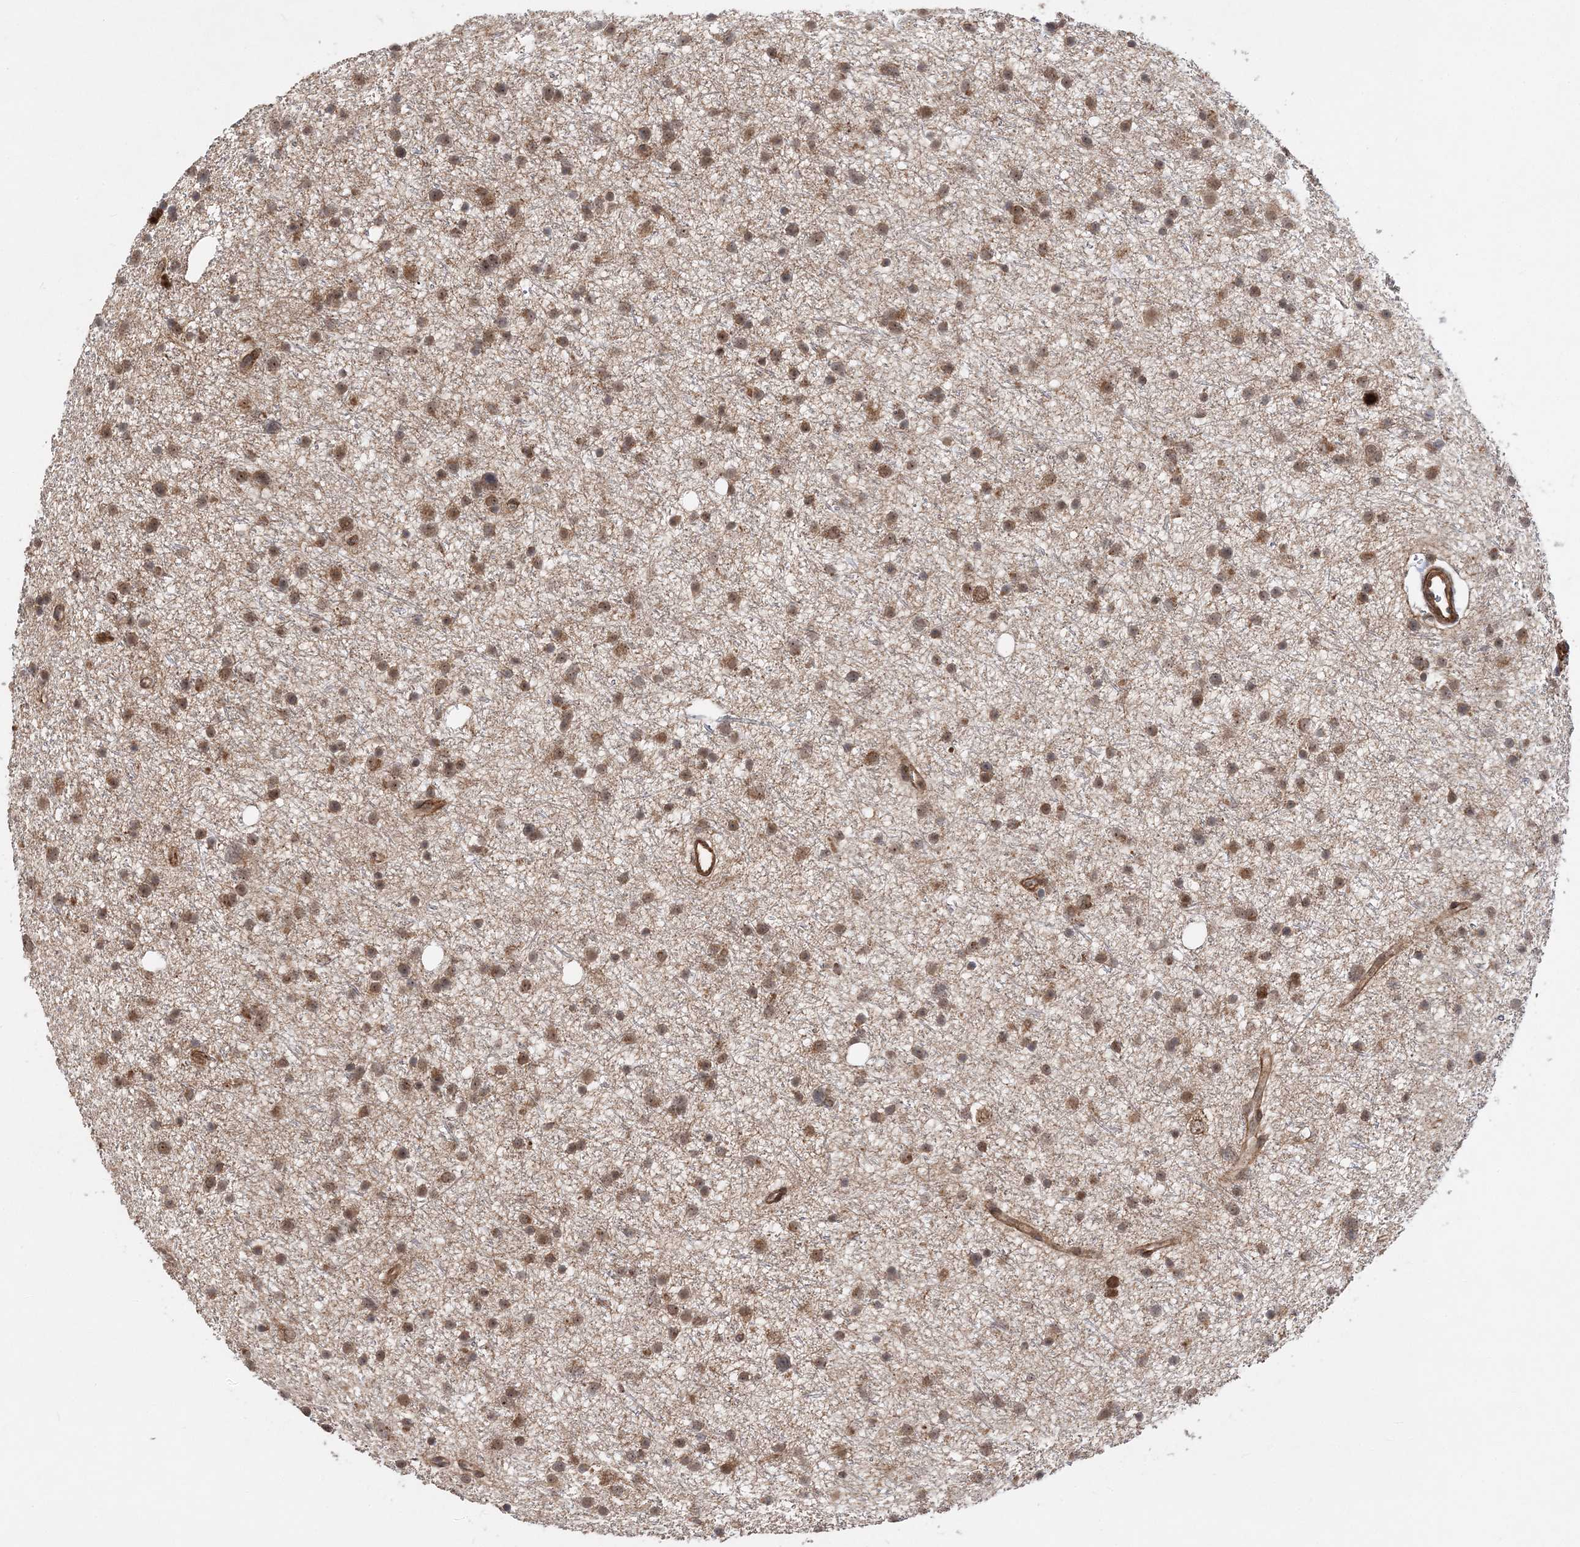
{"staining": {"intensity": "moderate", "quantity": ">75%", "location": "cytoplasmic/membranous,nuclear"}, "tissue": "glioma", "cell_type": "Tumor cells", "image_type": "cancer", "snomed": [{"axis": "morphology", "description": "Glioma, malignant, Low grade"}, {"axis": "topography", "description": "Cerebral cortex"}], "caption": "Protein positivity by immunohistochemistry displays moderate cytoplasmic/membranous and nuclear staining in about >75% of tumor cells in glioma.", "gene": "KIF4A", "patient": {"sex": "female", "age": 39}}